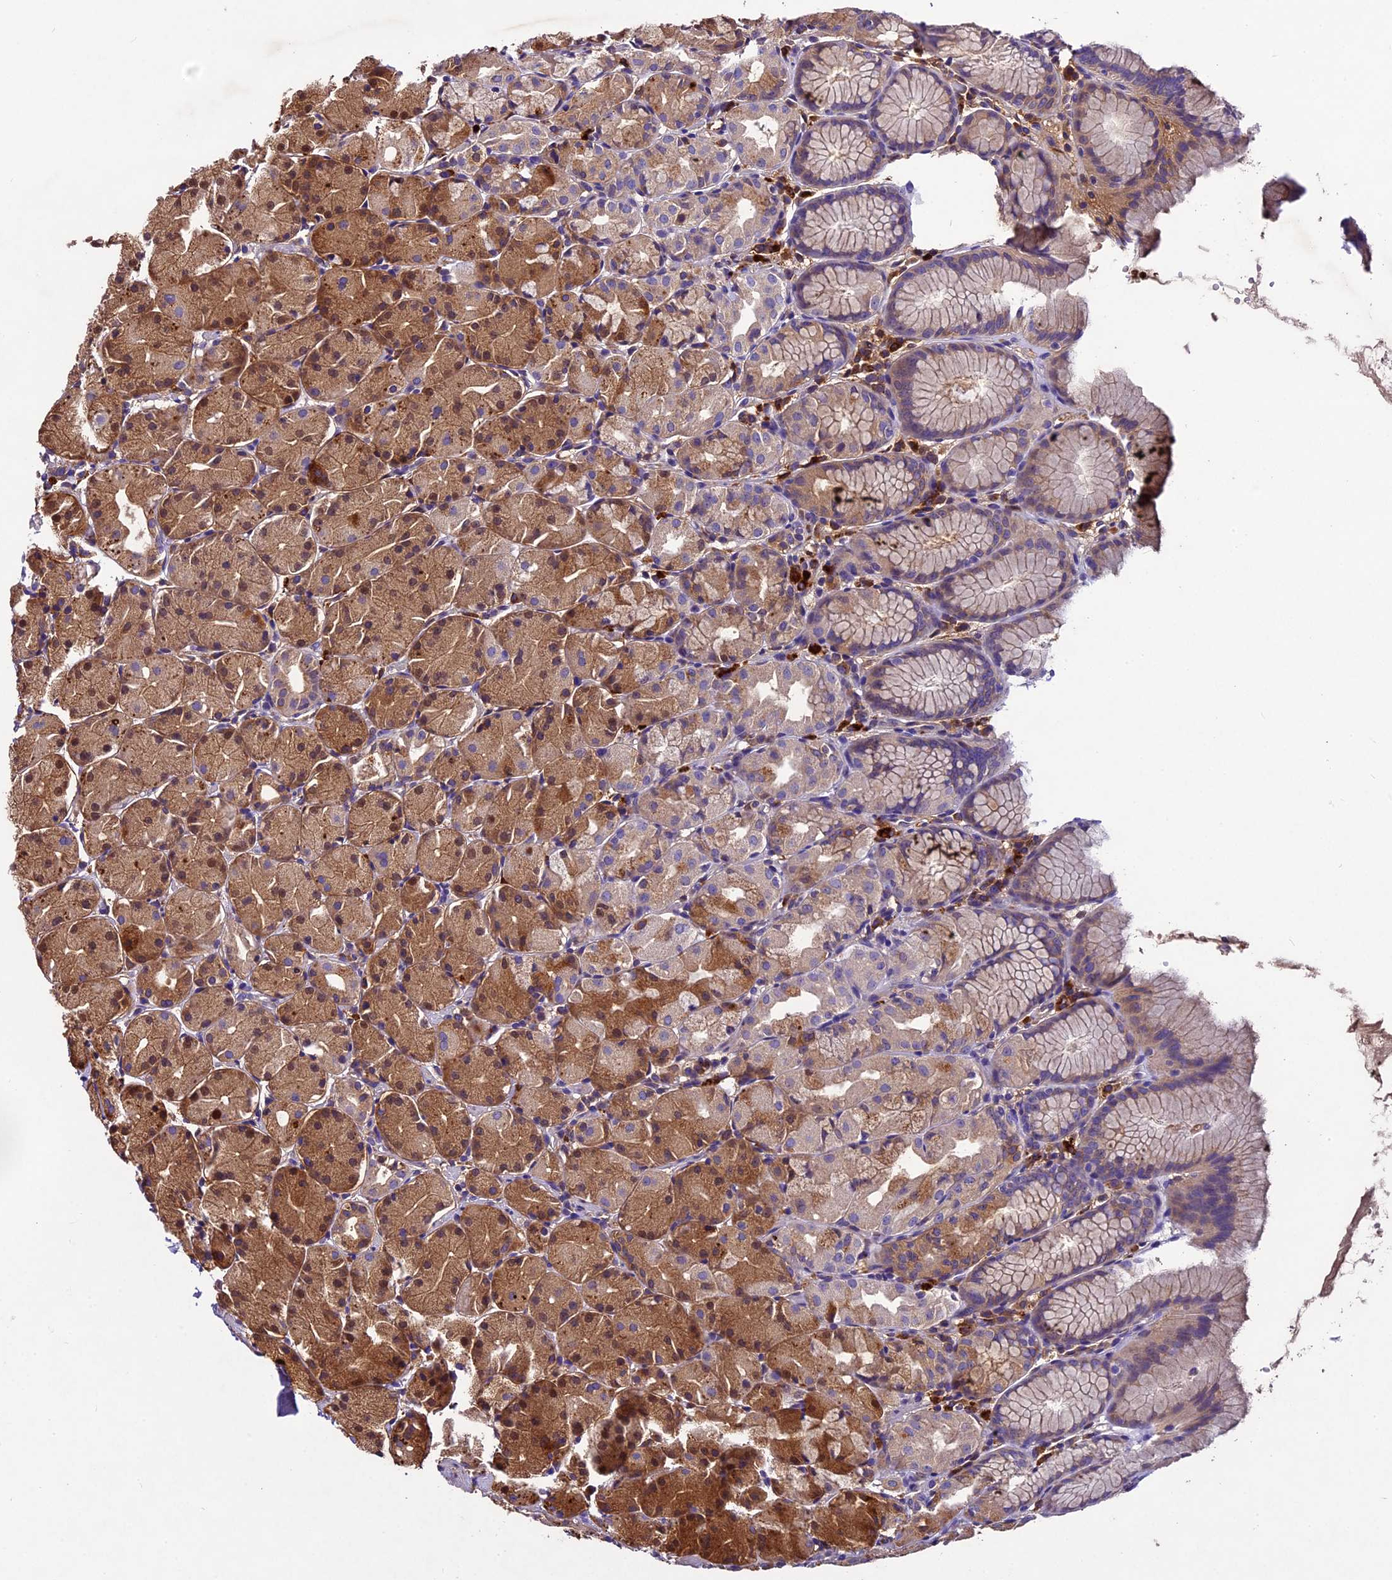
{"staining": {"intensity": "moderate", "quantity": ">75%", "location": "cytoplasmic/membranous"}, "tissue": "stomach", "cell_type": "Glandular cells", "image_type": "normal", "snomed": [{"axis": "morphology", "description": "Normal tissue, NOS"}, {"axis": "topography", "description": "Stomach, upper"}], "caption": "The histopathology image demonstrates immunohistochemical staining of benign stomach. There is moderate cytoplasmic/membranous positivity is identified in approximately >75% of glandular cells. The staining is performed using DAB brown chromogen to label protein expression. The nuclei are counter-stained blue using hematoxylin.", "gene": "CILP2", "patient": {"sex": "male", "age": 47}}